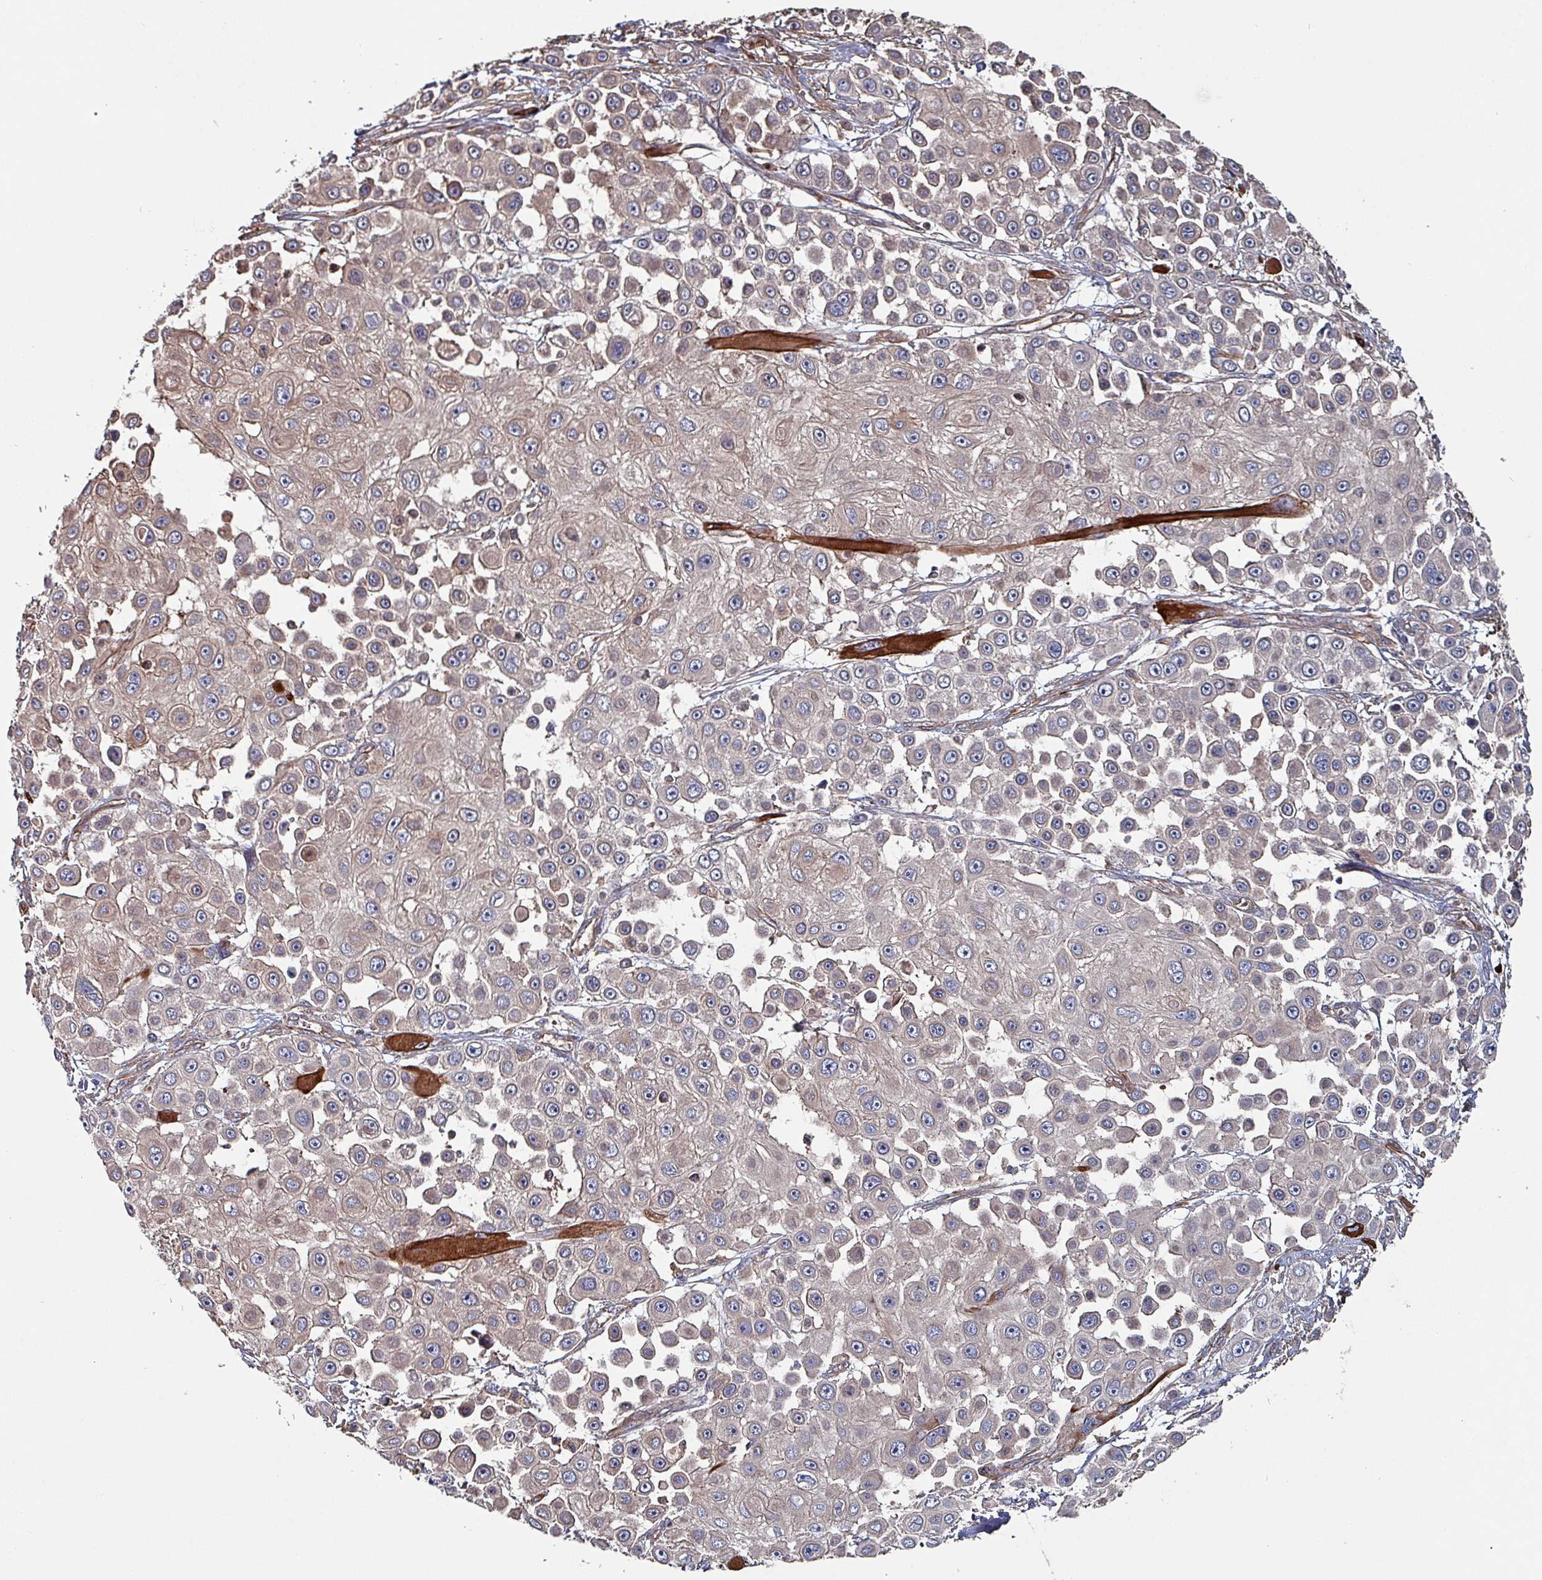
{"staining": {"intensity": "weak", "quantity": "<25%", "location": "cytoplasmic/membranous"}, "tissue": "skin cancer", "cell_type": "Tumor cells", "image_type": "cancer", "snomed": [{"axis": "morphology", "description": "Squamous cell carcinoma, NOS"}, {"axis": "topography", "description": "Skin"}], "caption": "The IHC histopathology image has no significant staining in tumor cells of skin cancer tissue. (Stains: DAB IHC with hematoxylin counter stain, Microscopy: brightfield microscopy at high magnification).", "gene": "ANO10", "patient": {"sex": "male", "age": 67}}